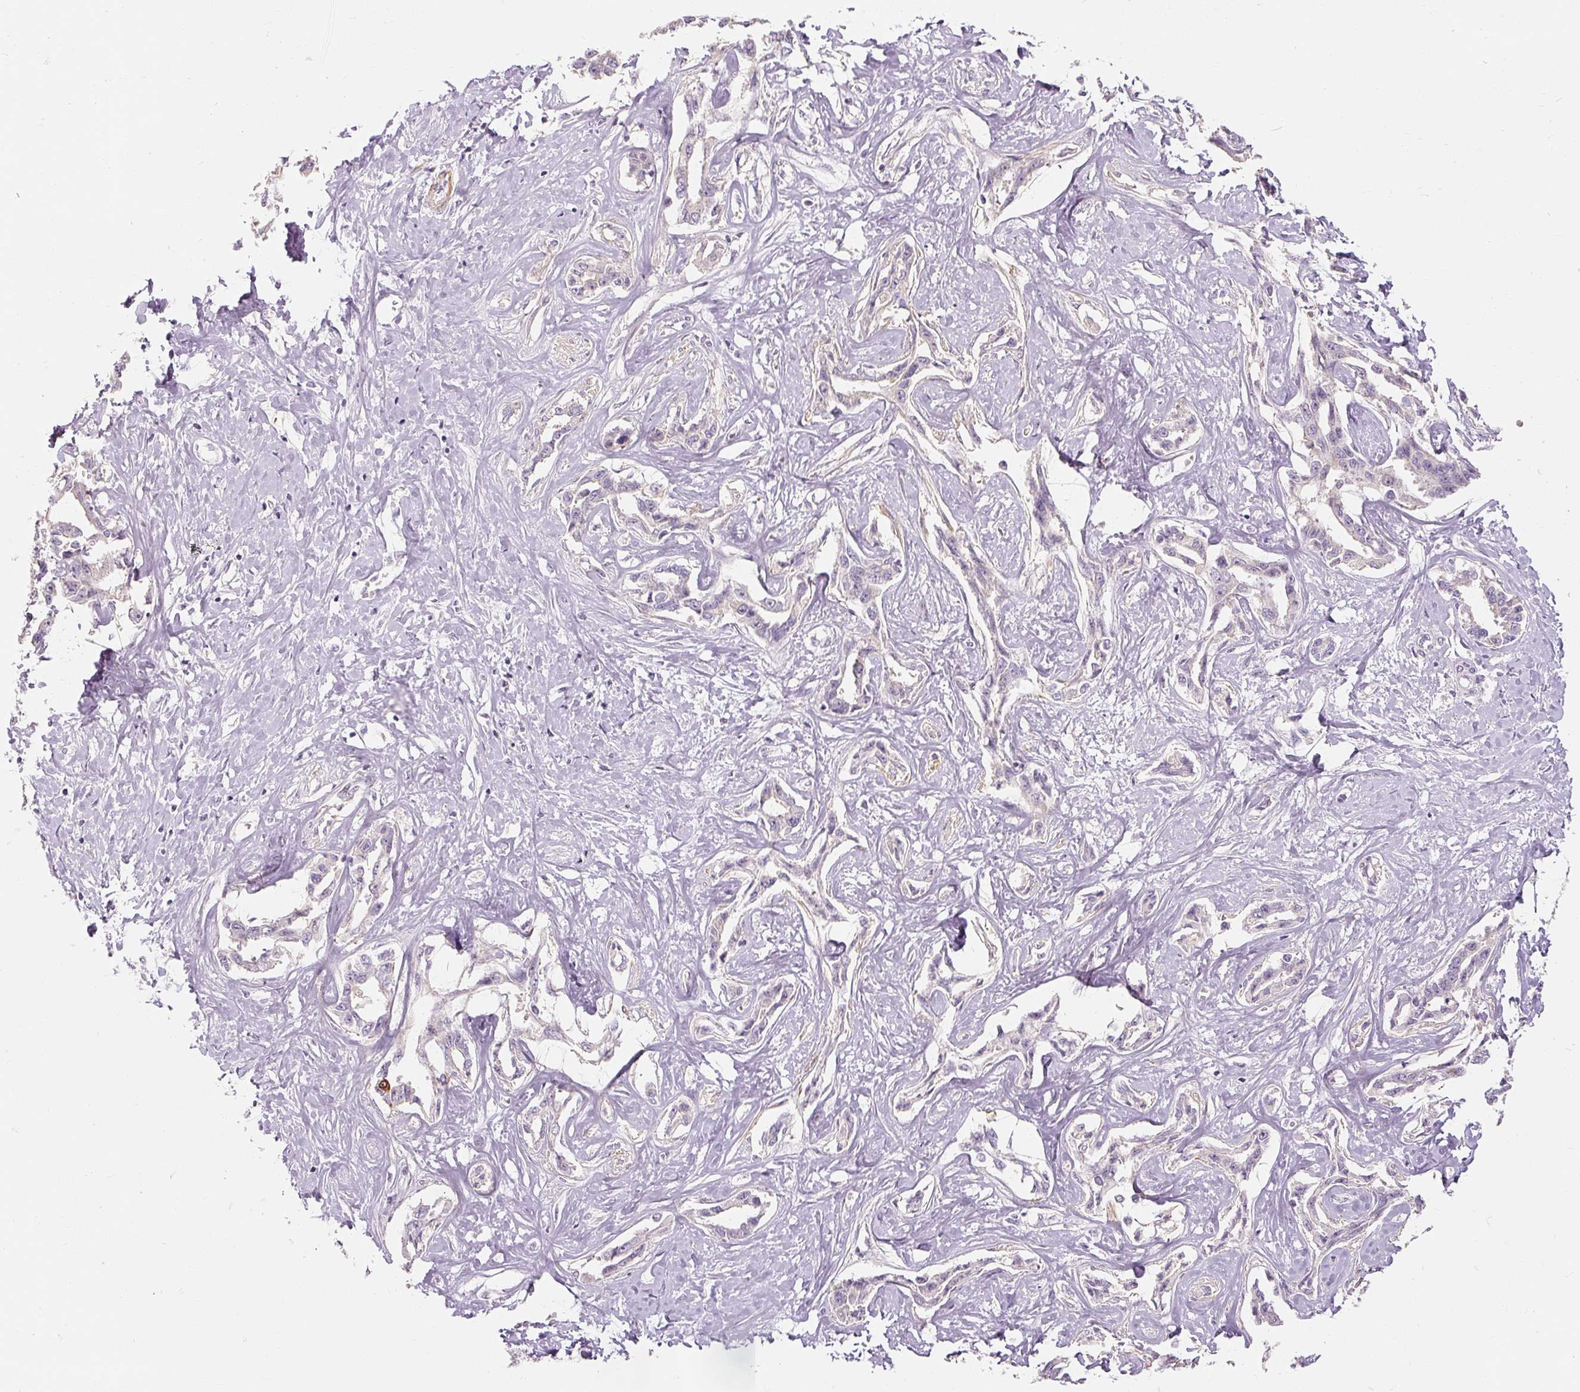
{"staining": {"intensity": "negative", "quantity": "none", "location": "none"}, "tissue": "liver cancer", "cell_type": "Tumor cells", "image_type": "cancer", "snomed": [{"axis": "morphology", "description": "Cholangiocarcinoma"}, {"axis": "topography", "description": "Liver"}], "caption": "A micrograph of liver cancer (cholangiocarcinoma) stained for a protein demonstrates no brown staining in tumor cells.", "gene": "CAPN3", "patient": {"sex": "male", "age": 59}}